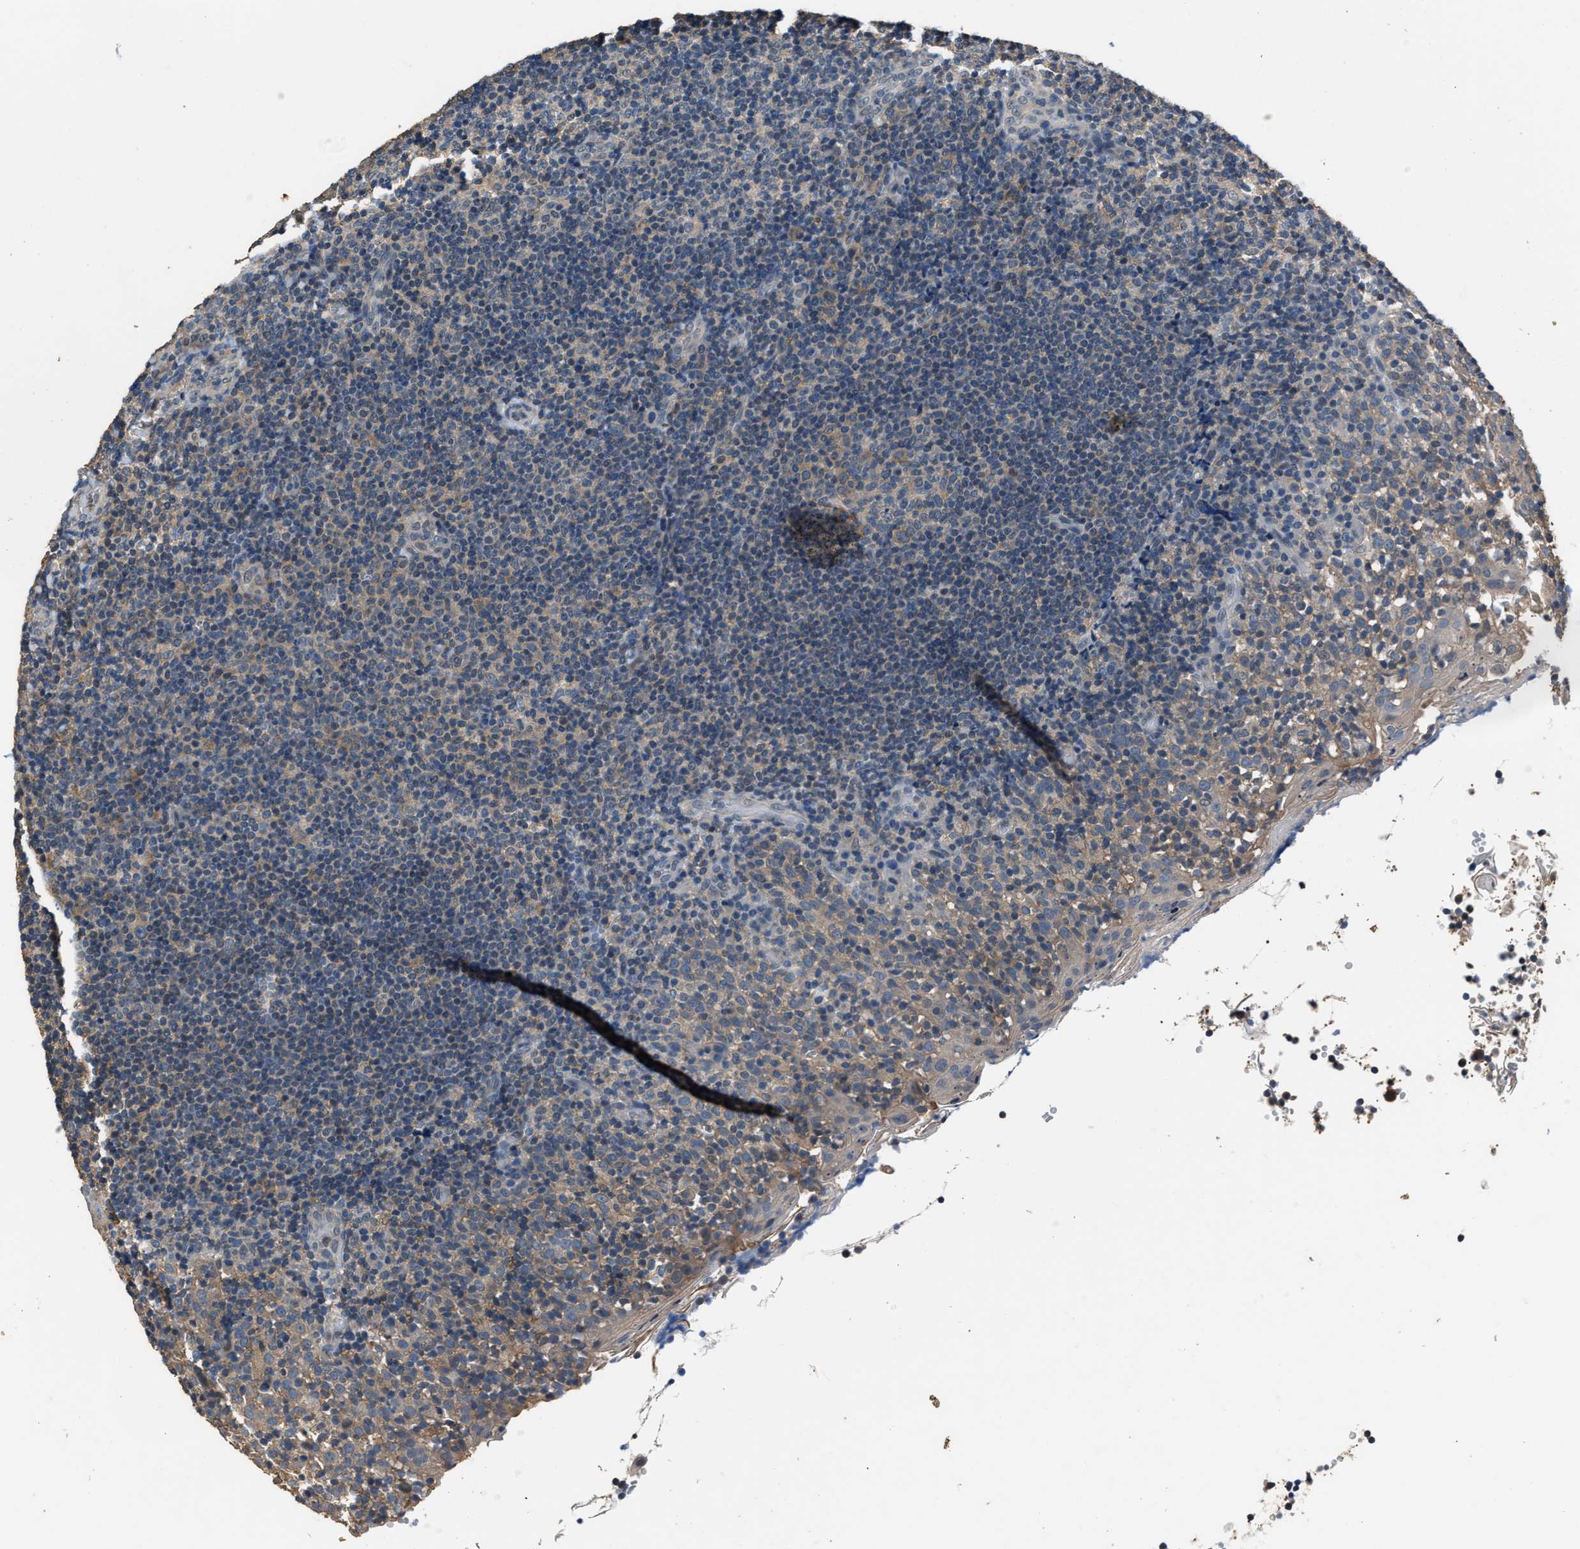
{"staining": {"intensity": "weak", "quantity": "25%-75%", "location": "cytoplasmic/membranous"}, "tissue": "tonsil", "cell_type": "Germinal center cells", "image_type": "normal", "snomed": [{"axis": "morphology", "description": "Normal tissue, NOS"}, {"axis": "topography", "description": "Tonsil"}], "caption": "The micrograph exhibits a brown stain indicating the presence of a protein in the cytoplasmic/membranous of germinal center cells in tonsil.", "gene": "ABCC9", "patient": {"sex": "female", "age": 19}}